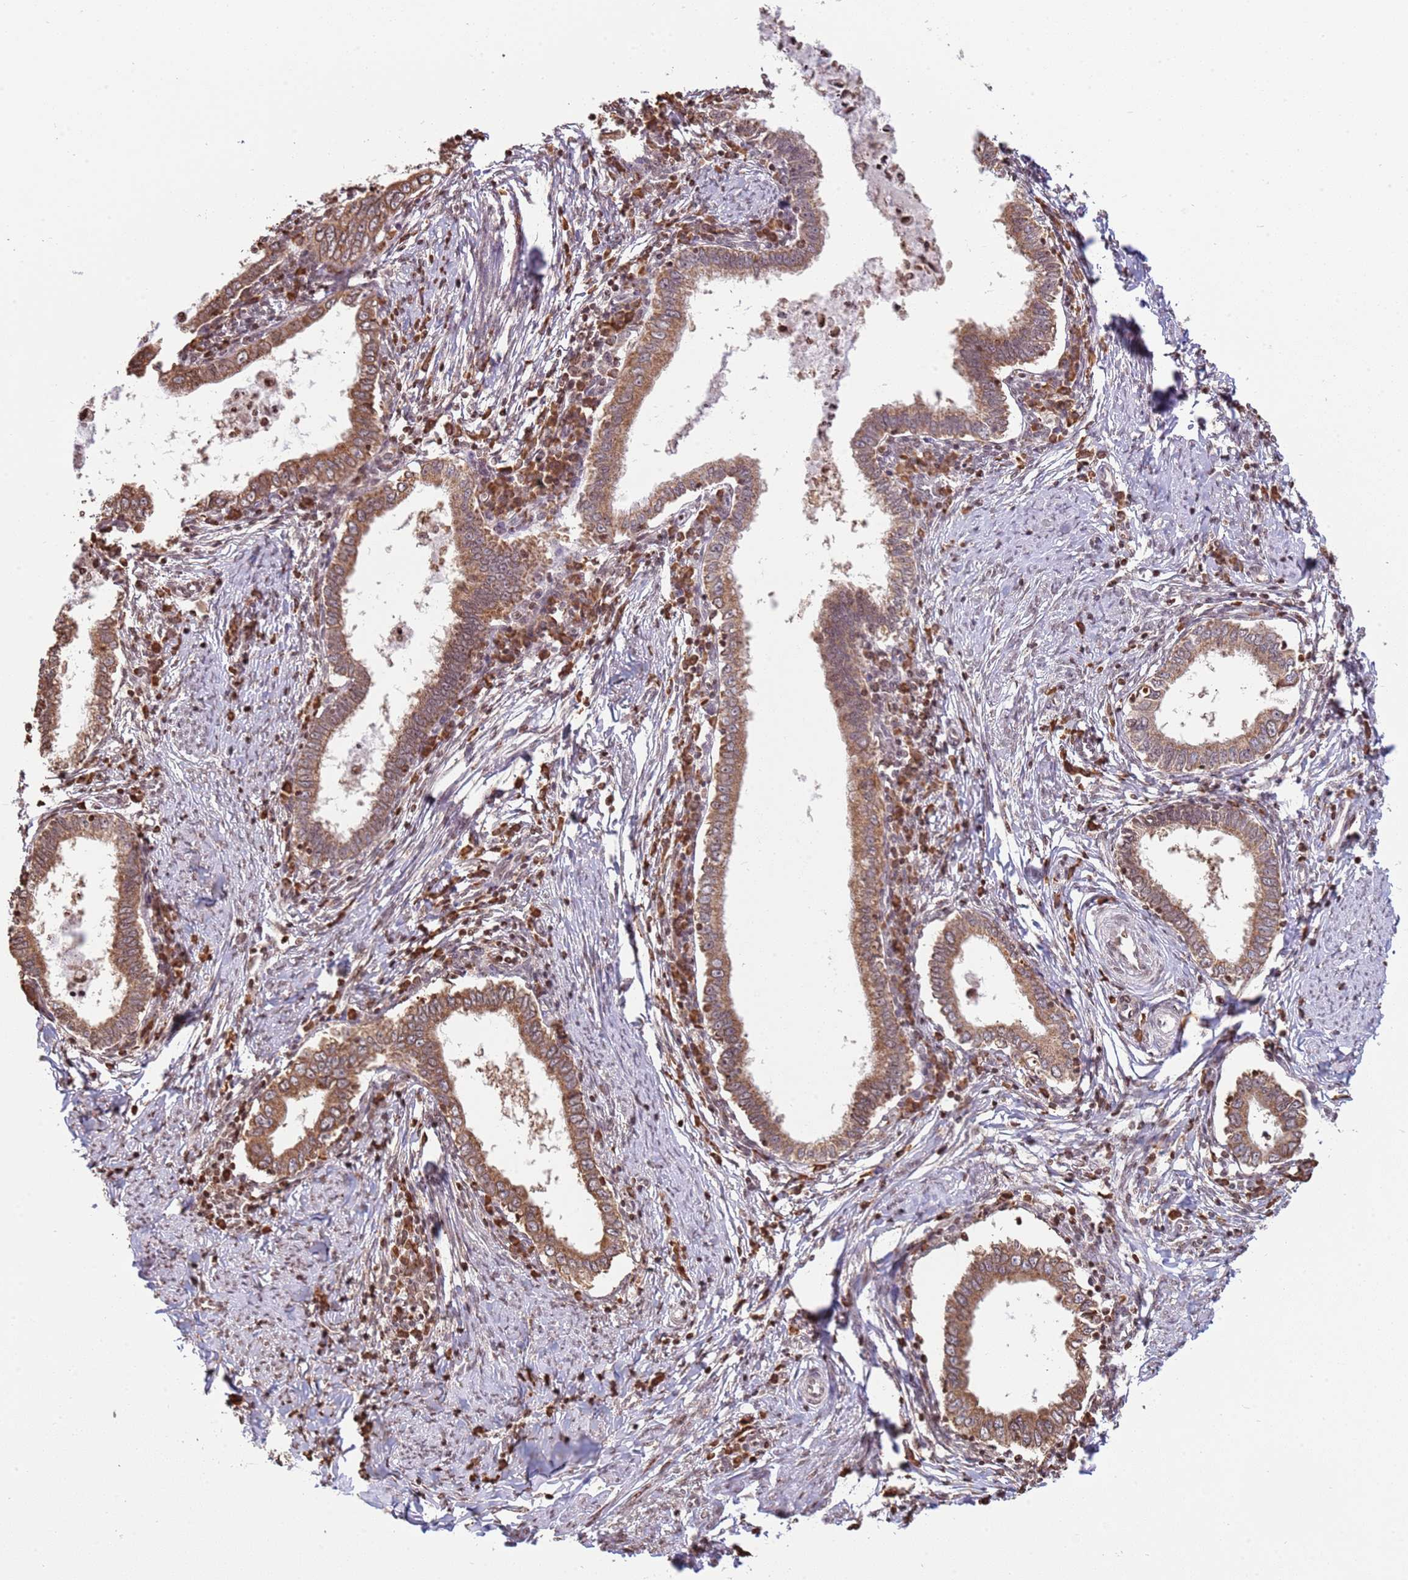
{"staining": {"intensity": "moderate", "quantity": ">75%", "location": "cytoplasmic/membranous"}, "tissue": "cervical cancer", "cell_type": "Tumor cells", "image_type": "cancer", "snomed": [{"axis": "morphology", "description": "Adenocarcinoma, NOS"}, {"axis": "topography", "description": "Cervix"}], "caption": "About >75% of tumor cells in human cervical adenocarcinoma demonstrate moderate cytoplasmic/membranous protein positivity as visualized by brown immunohistochemical staining.", "gene": "SCAF1", "patient": {"sex": "female", "age": 36}}